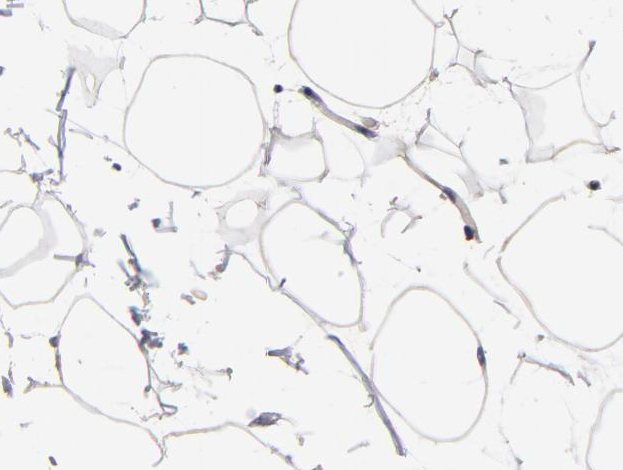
{"staining": {"intensity": "negative", "quantity": "none", "location": "none"}, "tissue": "adipose tissue", "cell_type": "Adipocytes", "image_type": "normal", "snomed": [{"axis": "morphology", "description": "Normal tissue, NOS"}, {"axis": "morphology", "description": "Fibrosis, NOS"}, {"axis": "topography", "description": "Breast"}], "caption": "Adipocytes show no significant protein staining in normal adipose tissue.", "gene": "FCMR", "patient": {"sex": "female", "age": 24}}